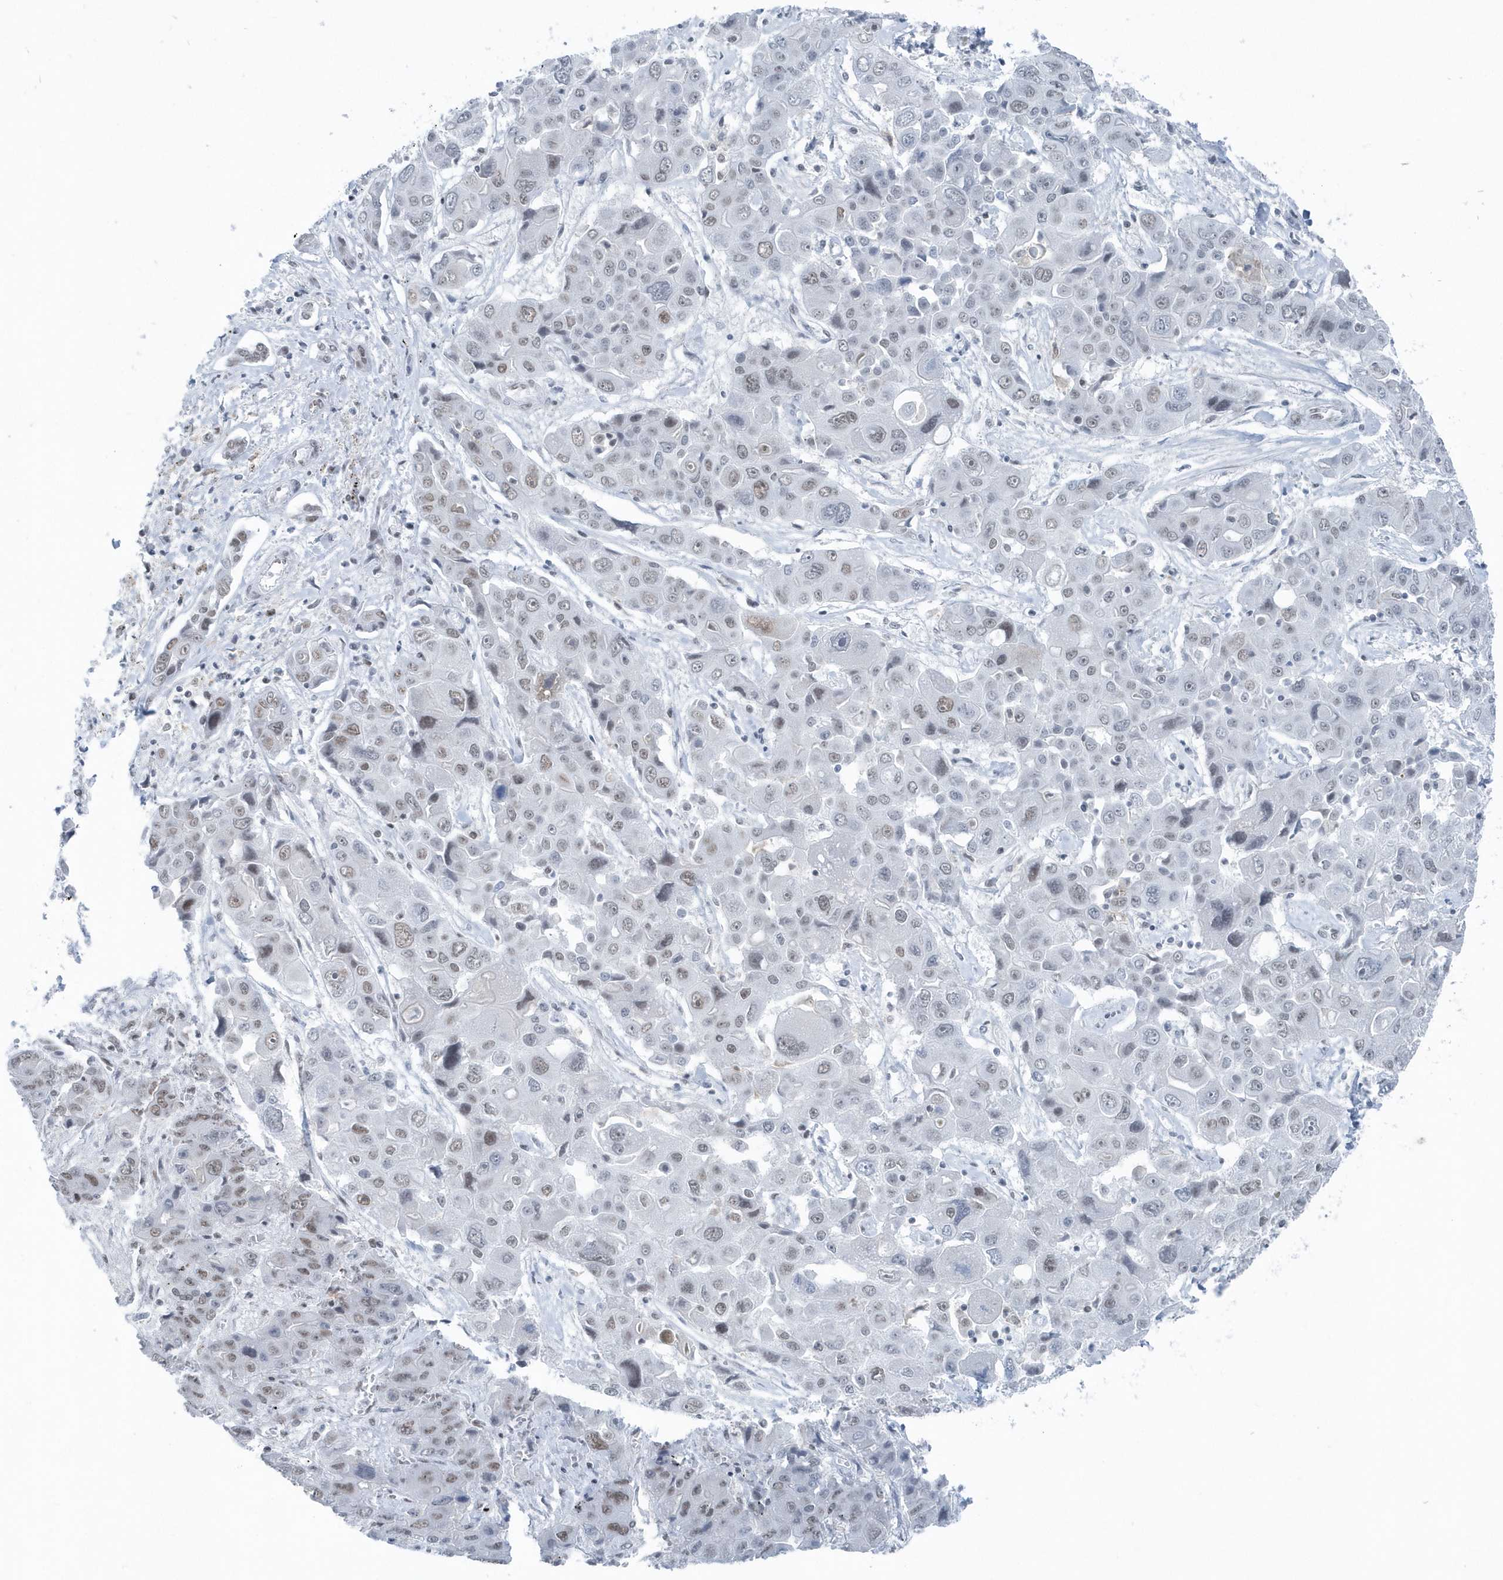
{"staining": {"intensity": "weak", "quantity": "25%-75%", "location": "nuclear"}, "tissue": "liver cancer", "cell_type": "Tumor cells", "image_type": "cancer", "snomed": [{"axis": "morphology", "description": "Cholangiocarcinoma"}, {"axis": "topography", "description": "Liver"}], "caption": "A micrograph of human liver cancer (cholangiocarcinoma) stained for a protein displays weak nuclear brown staining in tumor cells.", "gene": "FIP1L1", "patient": {"sex": "male", "age": 67}}